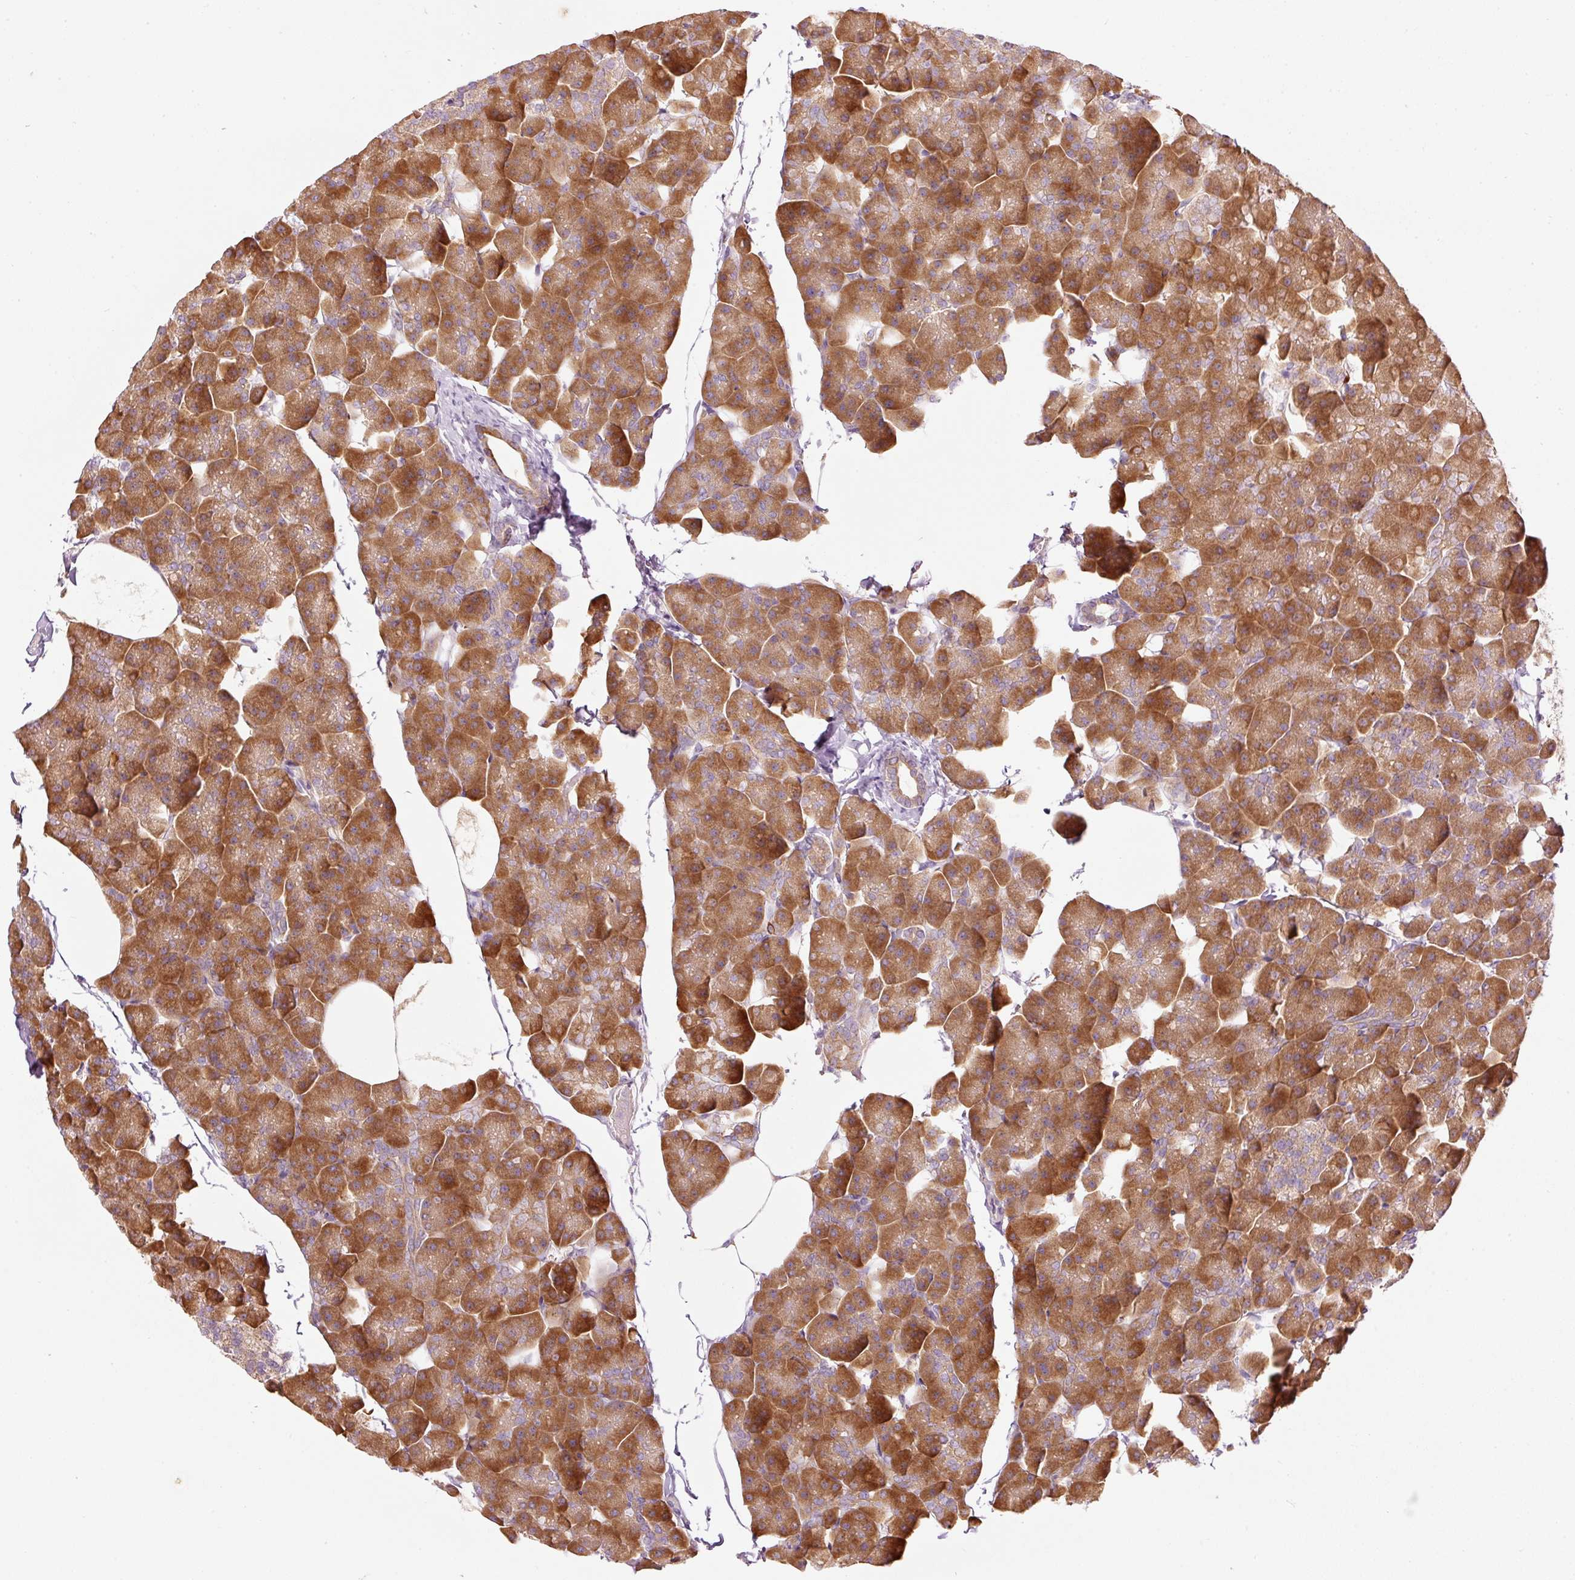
{"staining": {"intensity": "strong", "quantity": ">75%", "location": "cytoplasmic/membranous"}, "tissue": "pancreas", "cell_type": "Exocrine glandular cells", "image_type": "normal", "snomed": [{"axis": "morphology", "description": "Normal tissue, NOS"}, {"axis": "topography", "description": "Pancreas"}], "caption": "Immunohistochemistry (IHC) photomicrograph of unremarkable pancreas stained for a protein (brown), which reveals high levels of strong cytoplasmic/membranous staining in approximately >75% of exocrine glandular cells.", "gene": "MAP10", "patient": {"sex": "male", "age": 35}}